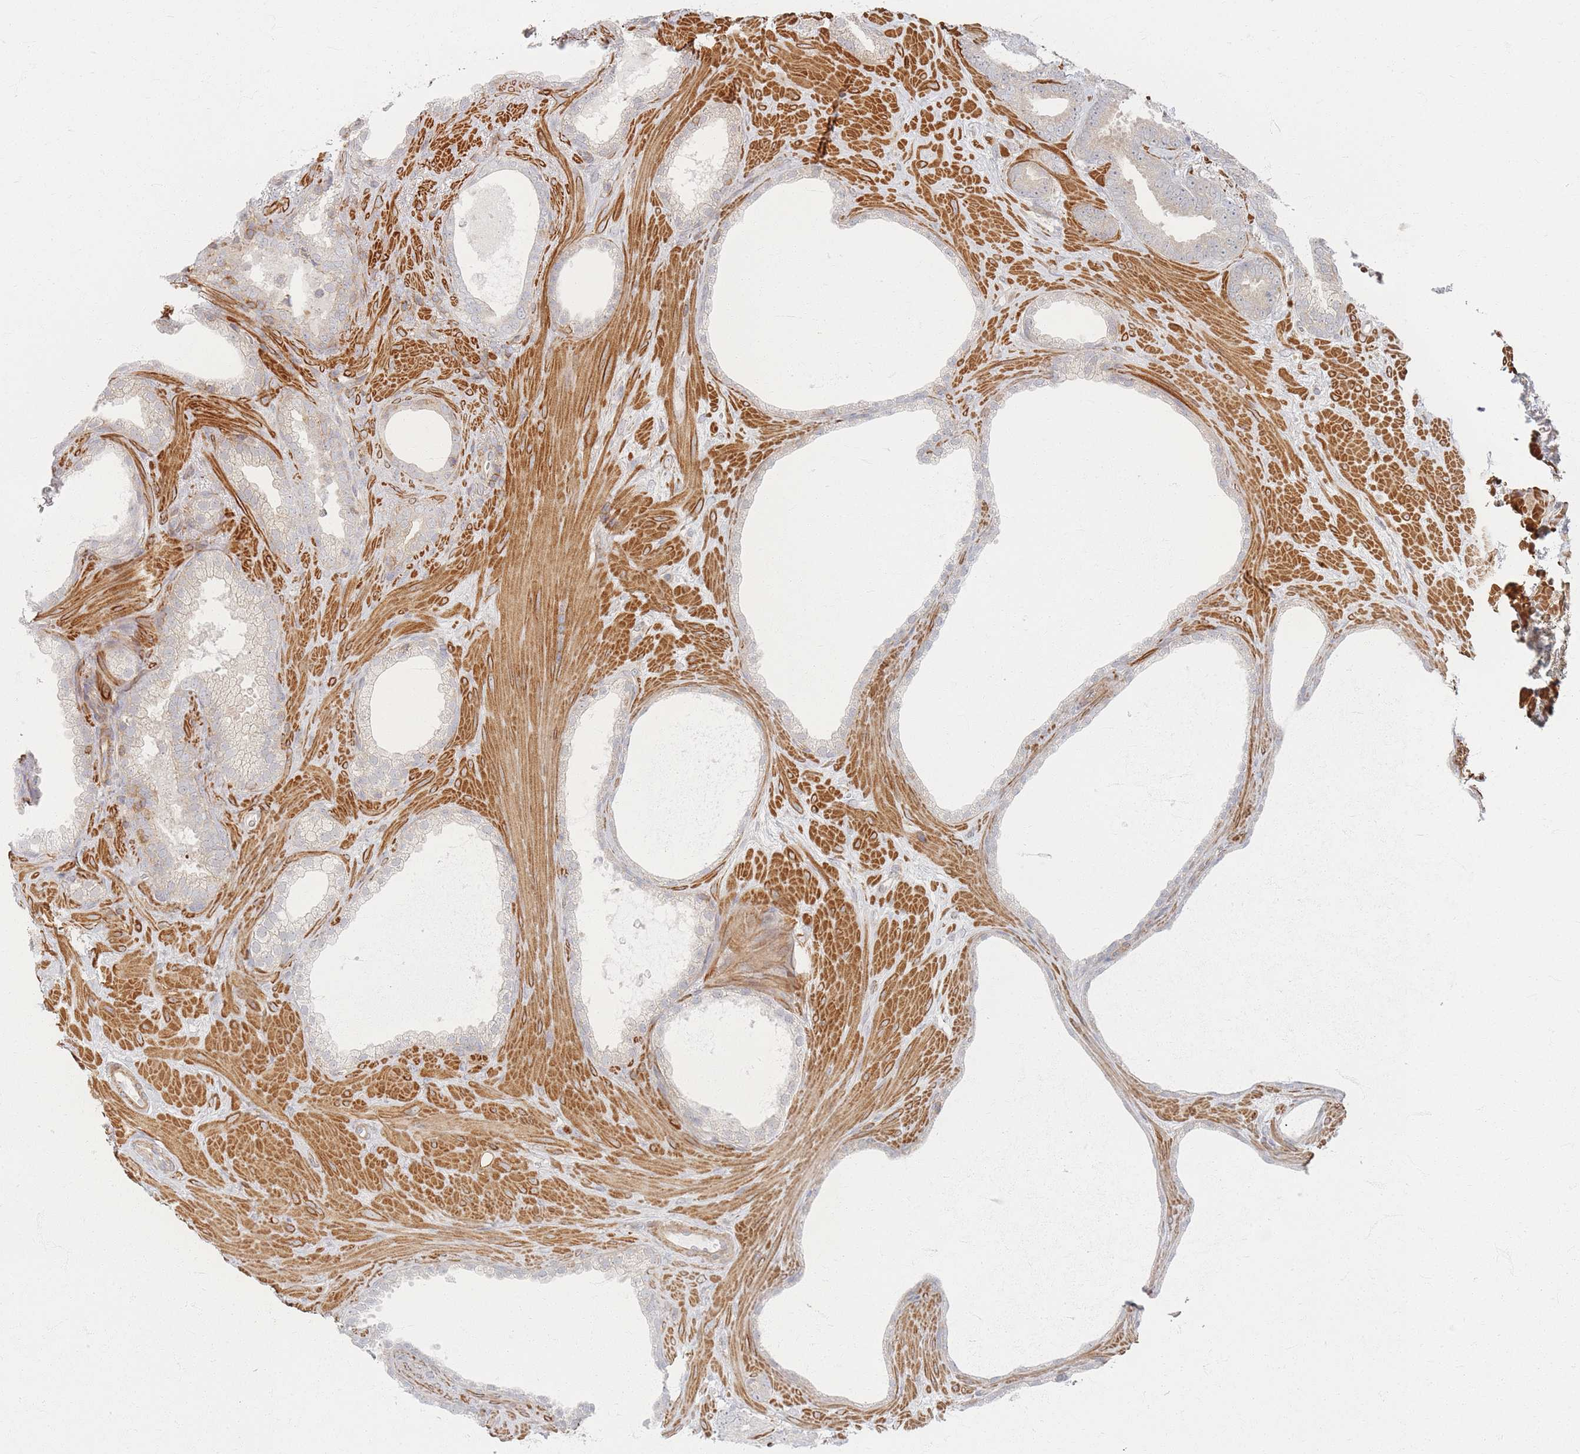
{"staining": {"intensity": "negative", "quantity": "none", "location": "none"}, "tissue": "prostate cancer", "cell_type": "Tumor cells", "image_type": "cancer", "snomed": [{"axis": "morphology", "description": "Adenocarcinoma, Low grade"}, {"axis": "topography", "description": "Prostate"}], "caption": "Prostate cancer was stained to show a protein in brown. There is no significant staining in tumor cells. (Brightfield microscopy of DAB (3,3'-diaminobenzidine) immunohistochemistry (IHC) at high magnification).", "gene": "ZNF852", "patient": {"sex": "male", "age": 62}}